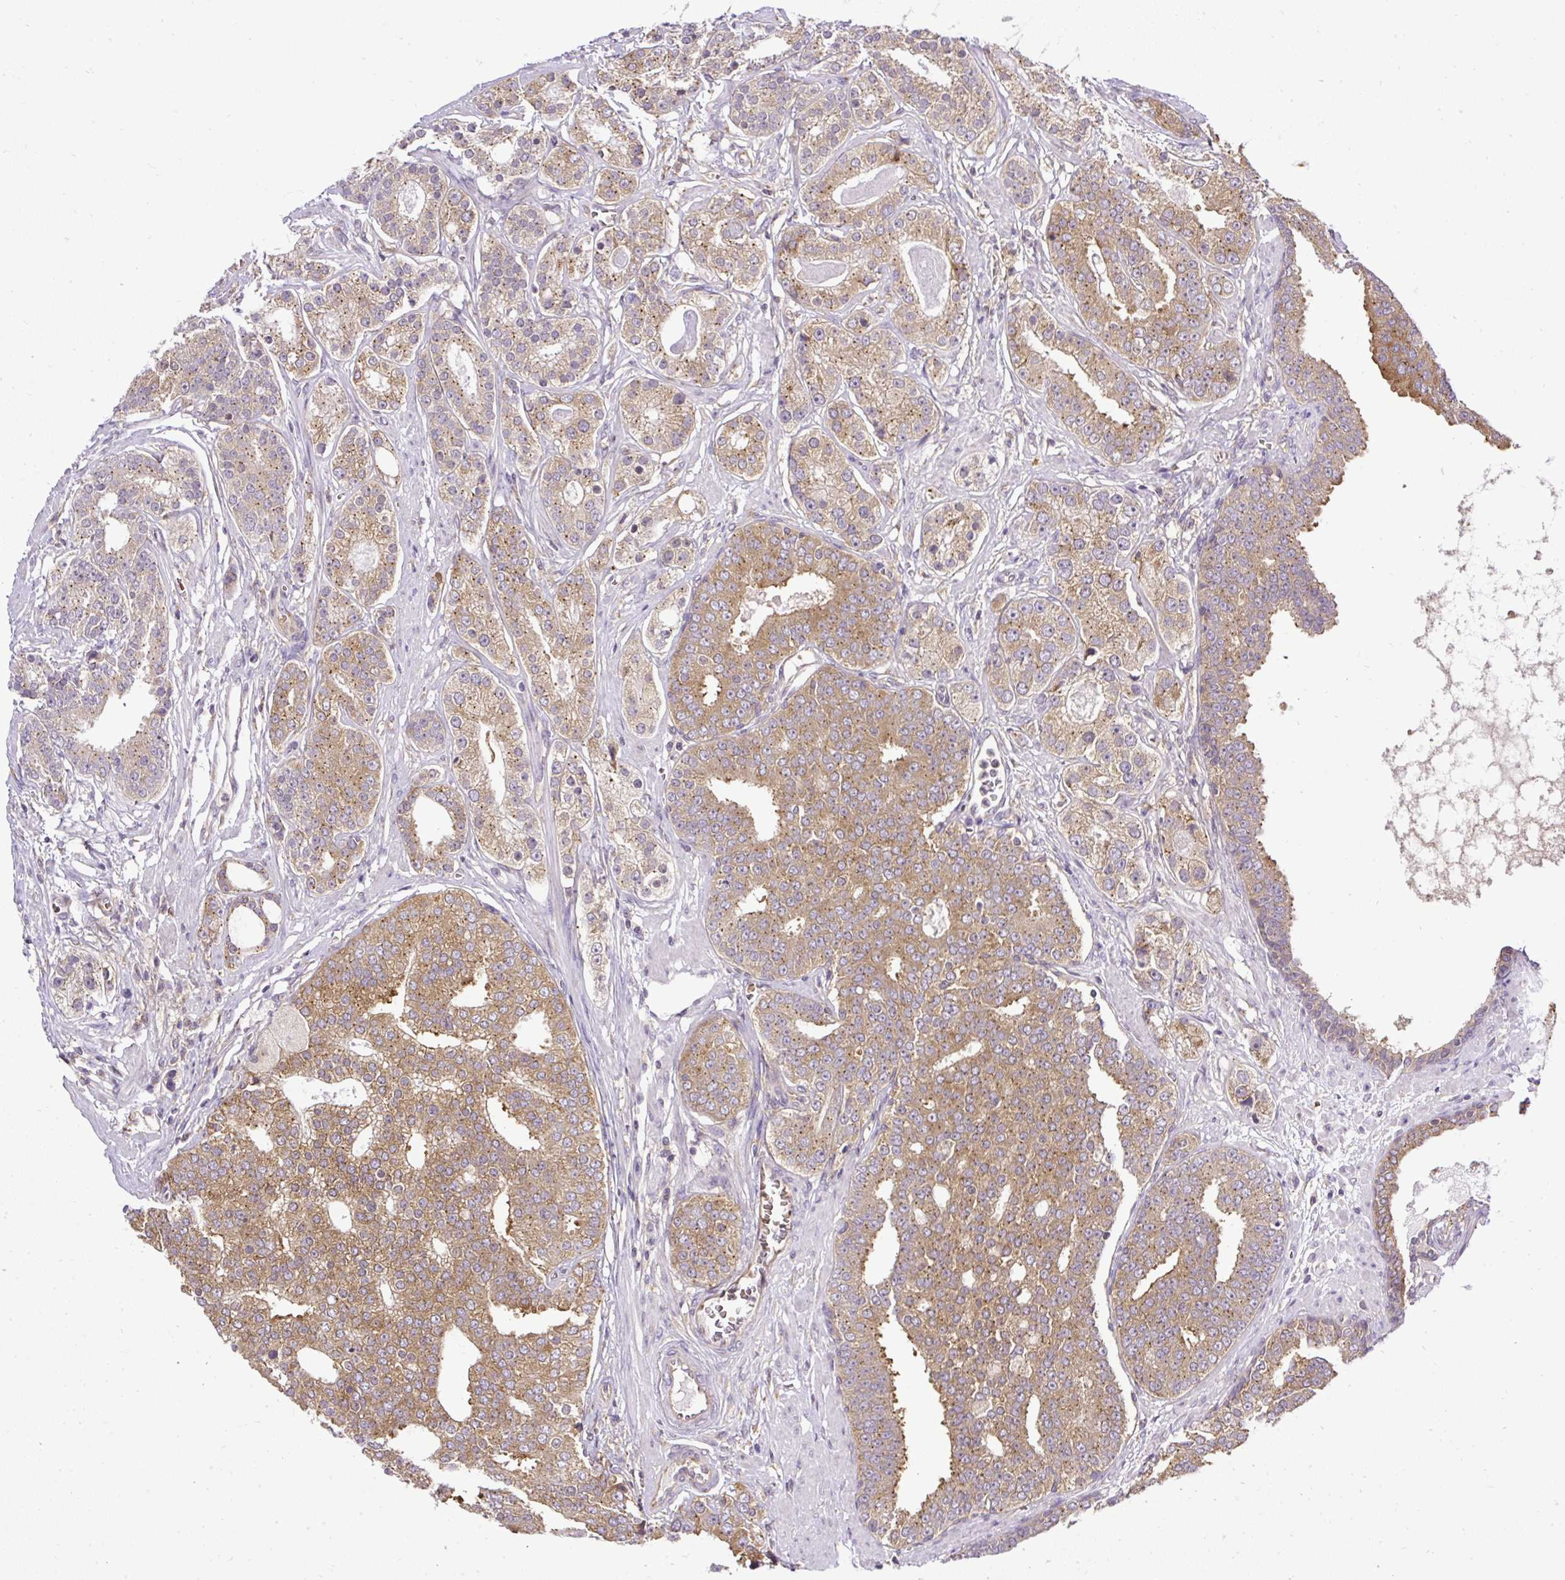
{"staining": {"intensity": "moderate", "quantity": ">75%", "location": "cytoplasmic/membranous"}, "tissue": "prostate cancer", "cell_type": "Tumor cells", "image_type": "cancer", "snomed": [{"axis": "morphology", "description": "Adenocarcinoma, High grade"}, {"axis": "topography", "description": "Prostate"}], "caption": "Immunohistochemistry of high-grade adenocarcinoma (prostate) displays medium levels of moderate cytoplasmic/membranous expression in about >75% of tumor cells. Nuclei are stained in blue.", "gene": "SMC4", "patient": {"sex": "male", "age": 71}}